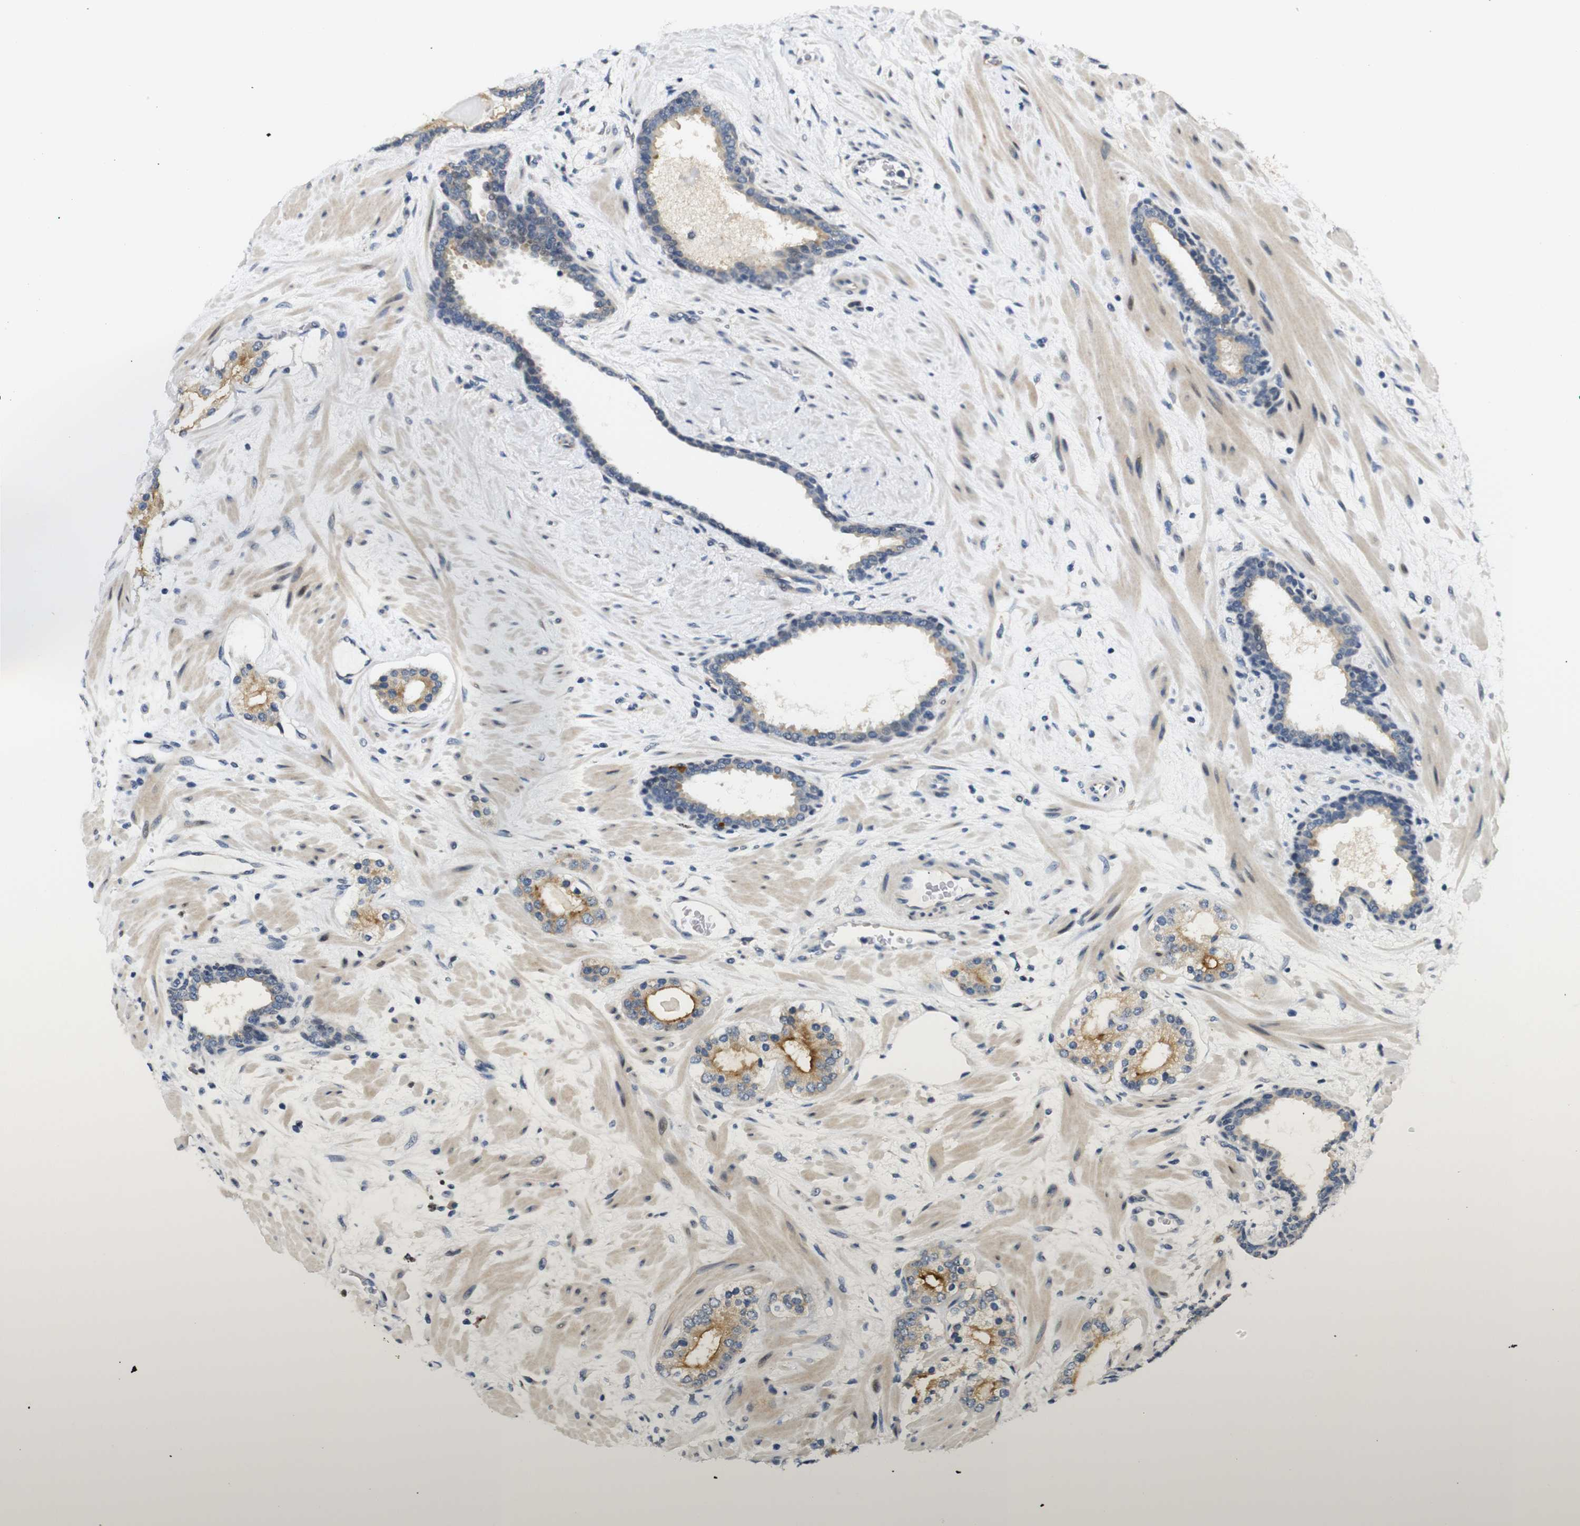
{"staining": {"intensity": "moderate", "quantity": ">75%", "location": "cytoplasmic/membranous"}, "tissue": "prostate cancer", "cell_type": "Tumor cells", "image_type": "cancer", "snomed": [{"axis": "morphology", "description": "Adenocarcinoma, Low grade"}, {"axis": "topography", "description": "Prostate"}], "caption": "Human adenocarcinoma (low-grade) (prostate) stained with a protein marker exhibits moderate staining in tumor cells.", "gene": "SYDE1", "patient": {"sex": "male", "age": 63}}